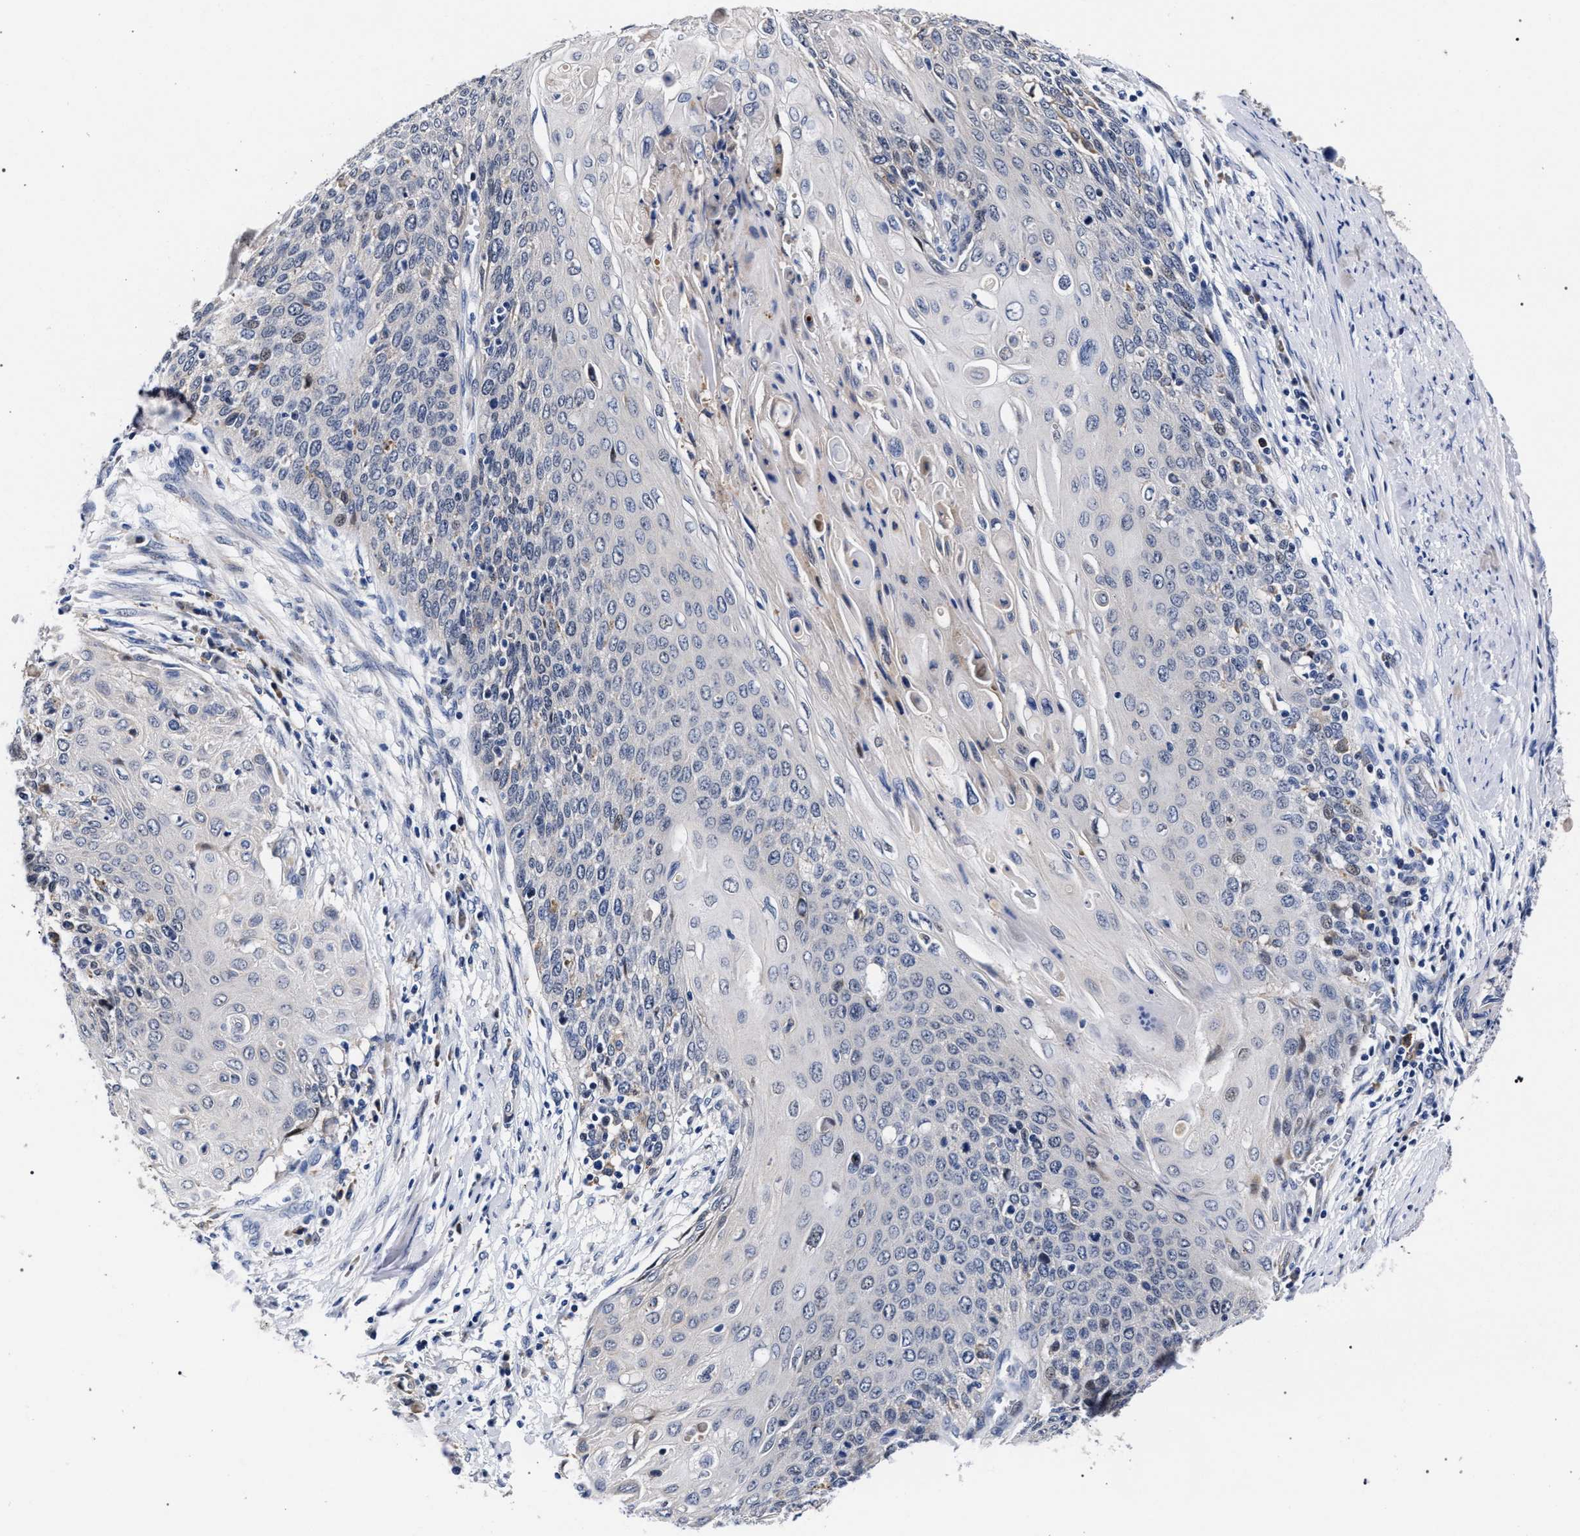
{"staining": {"intensity": "negative", "quantity": "none", "location": "none"}, "tissue": "cervical cancer", "cell_type": "Tumor cells", "image_type": "cancer", "snomed": [{"axis": "morphology", "description": "Squamous cell carcinoma, NOS"}, {"axis": "topography", "description": "Cervix"}], "caption": "A photomicrograph of human squamous cell carcinoma (cervical) is negative for staining in tumor cells.", "gene": "ZNF462", "patient": {"sex": "female", "age": 39}}